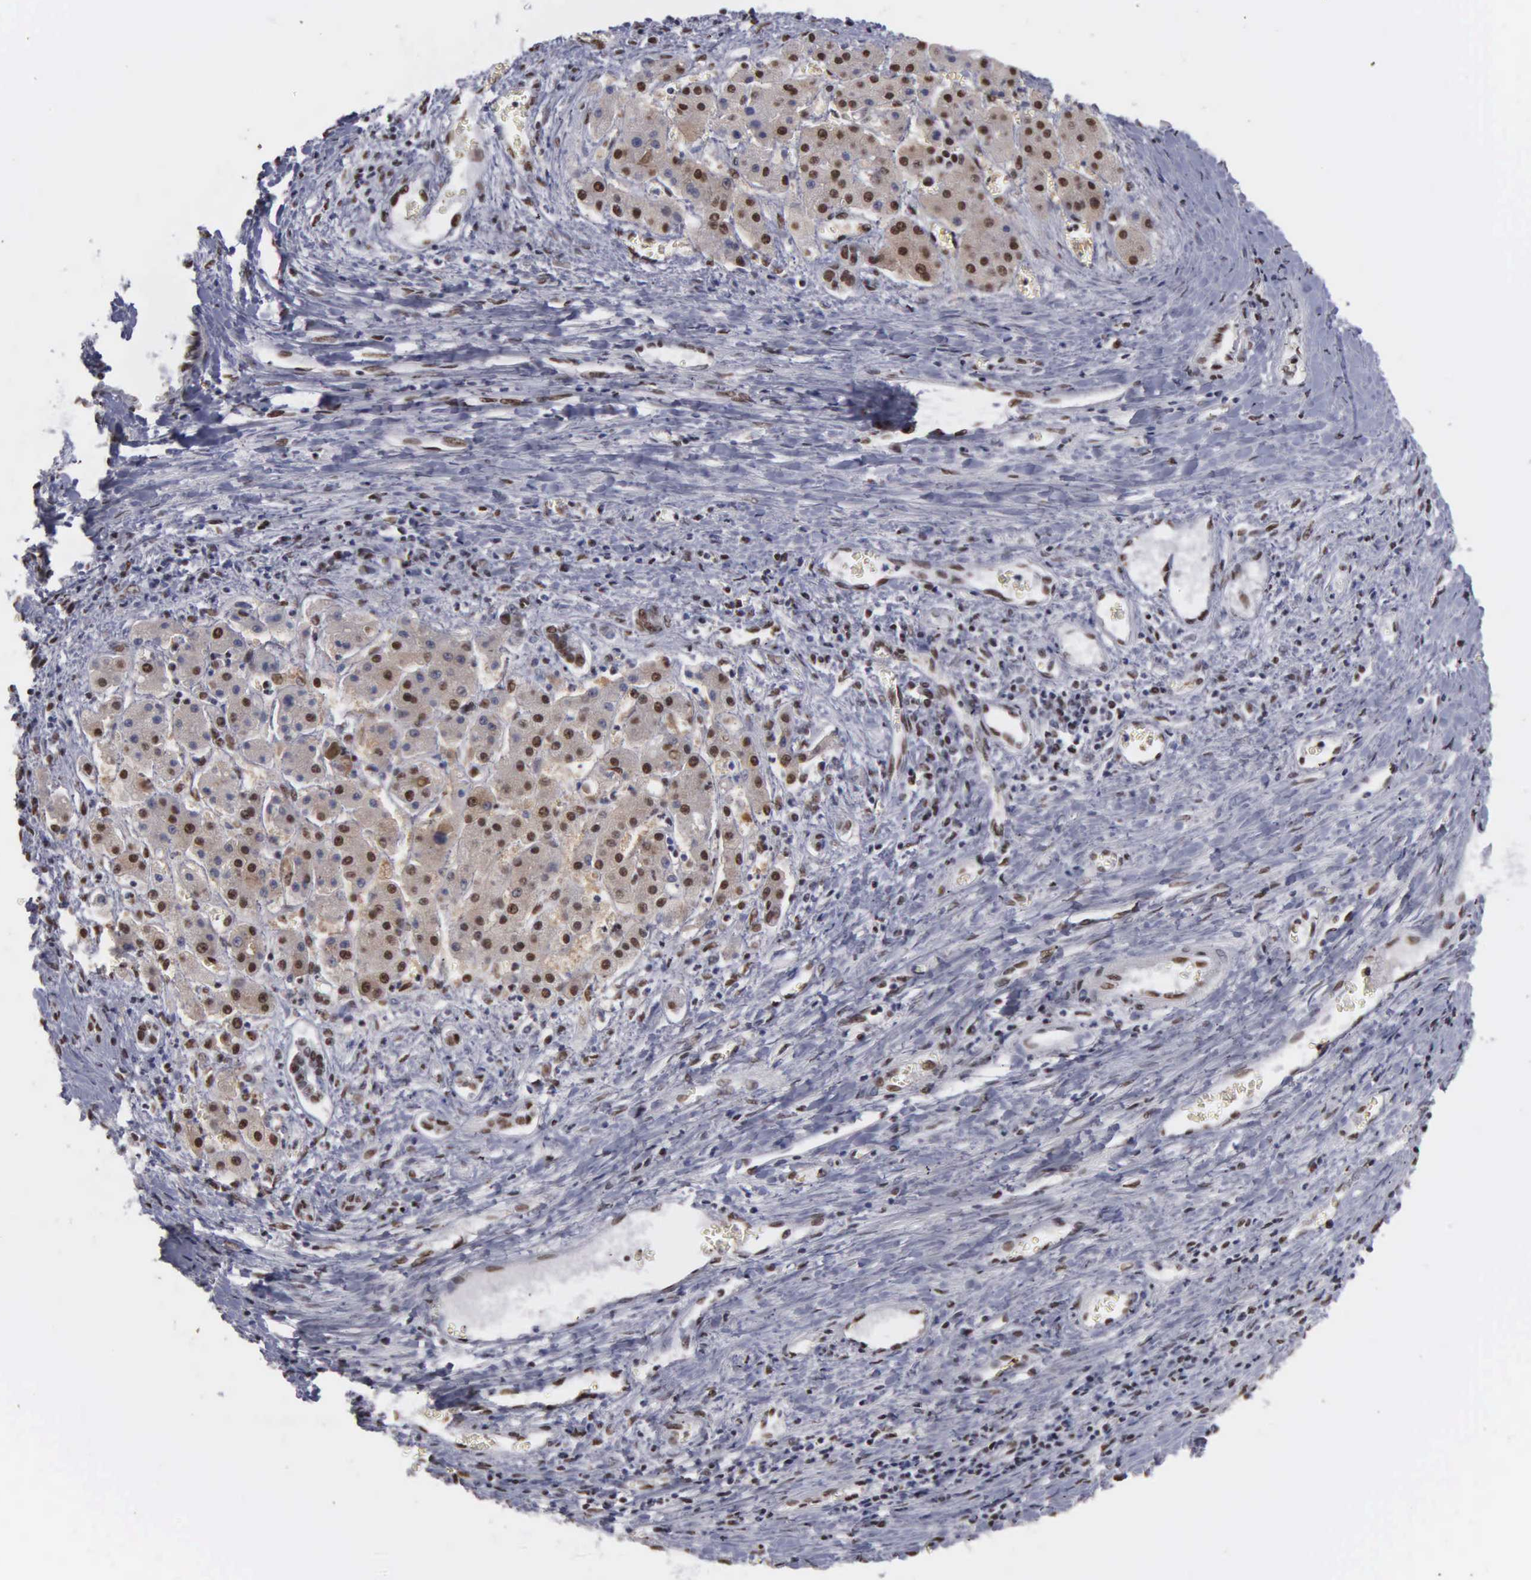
{"staining": {"intensity": "moderate", "quantity": "25%-75%", "location": "cytoplasmic/membranous,nuclear"}, "tissue": "liver cancer", "cell_type": "Tumor cells", "image_type": "cancer", "snomed": [{"axis": "morphology", "description": "Carcinoma, Hepatocellular, NOS"}, {"axis": "topography", "description": "Liver"}], "caption": "High-power microscopy captured an immunohistochemistry photomicrograph of hepatocellular carcinoma (liver), revealing moderate cytoplasmic/membranous and nuclear staining in about 25%-75% of tumor cells.", "gene": "KIAA0586", "patient": {"sex": "male", "age": 24}}